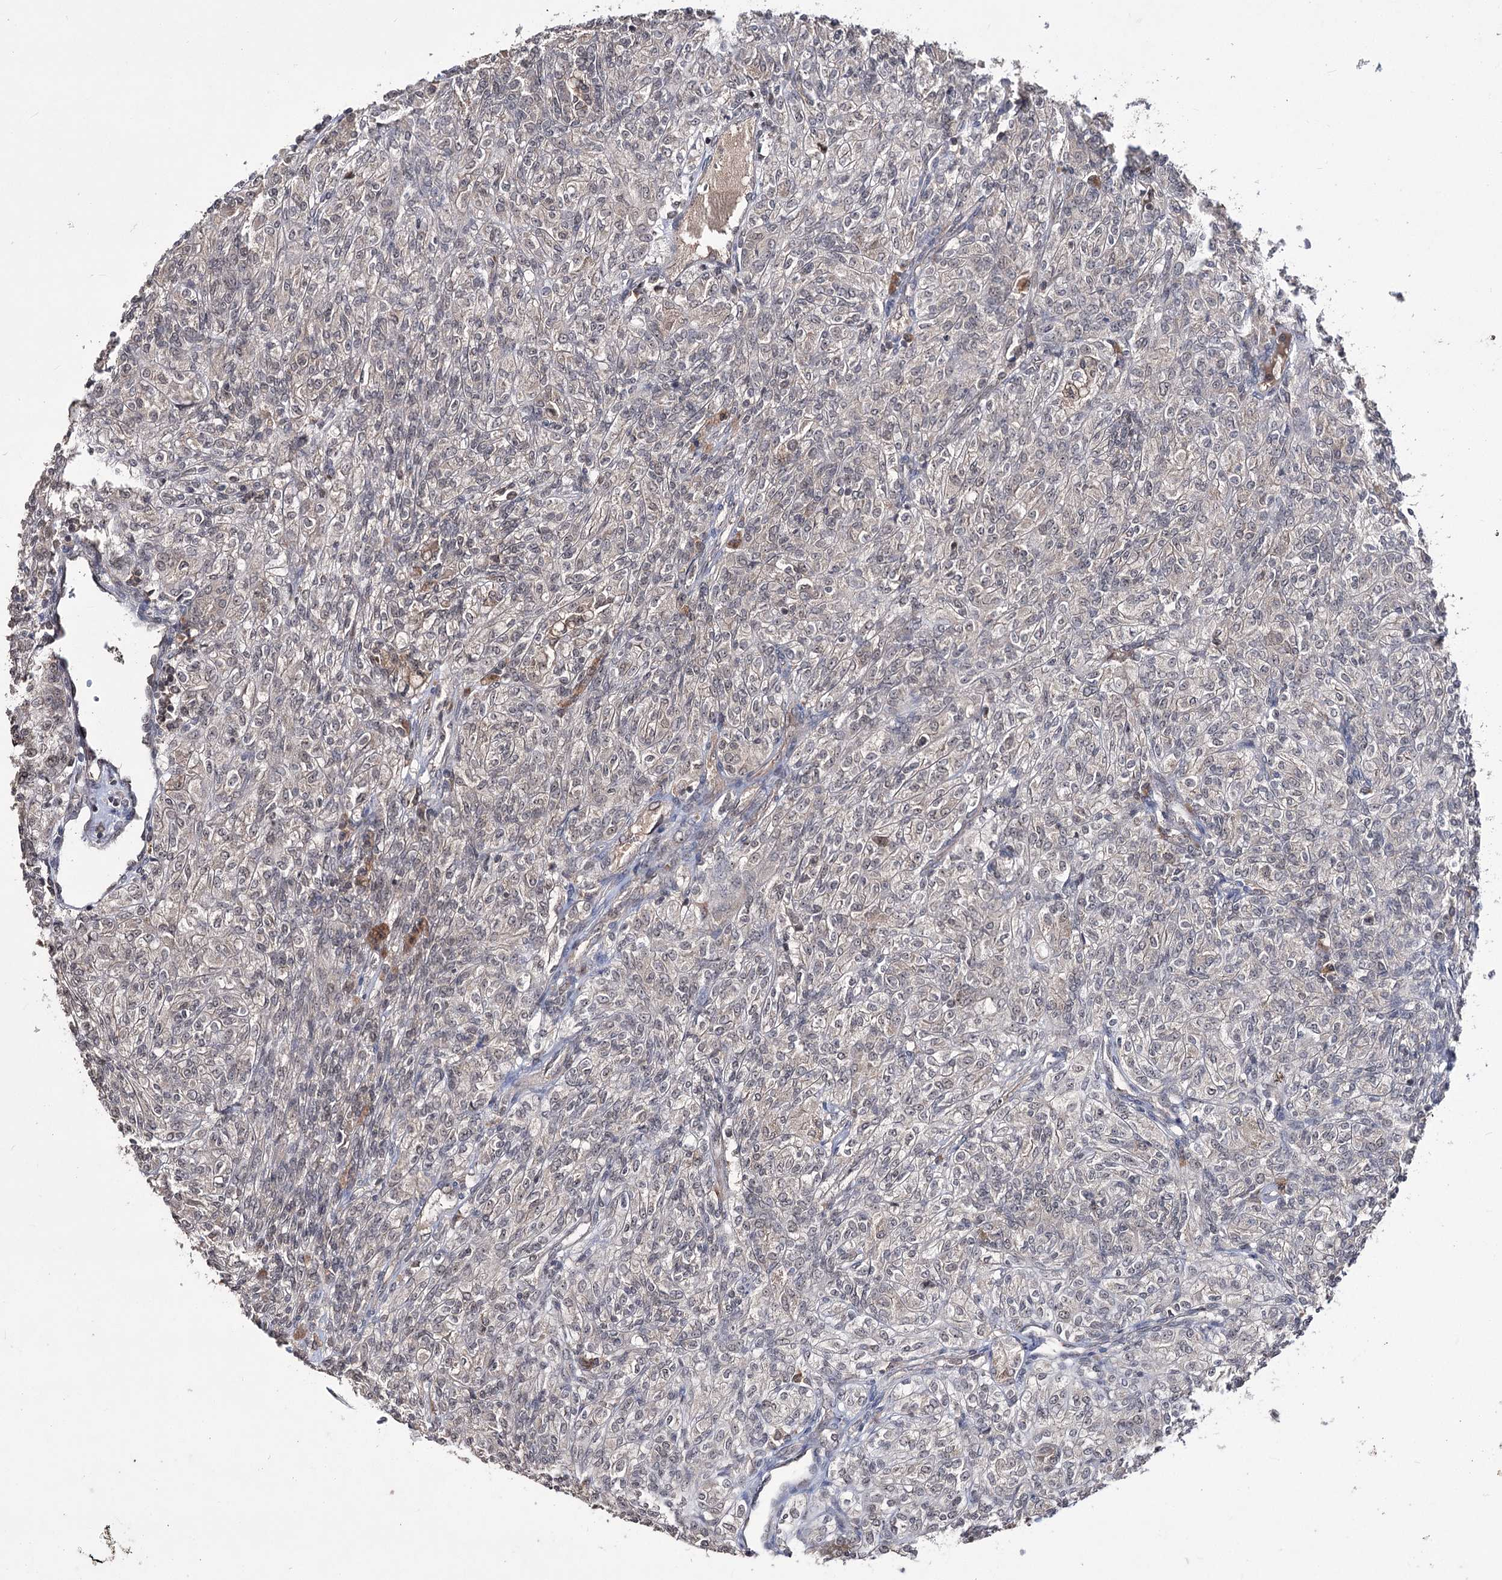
{"staining": {"intensity": "weak", "quantity": "25%-75%", "location": "nuclear"}, "tissue": "renal cancer", "cell_type": "Tumor cells", "image_type": "cancer", "snomed": [{"axis": "morphology", "description": "Adenocarcinoma, NOS"}, {"axis": "topography", "description": "Kidney"}], "caption": "Renal cancer (adenocarcinoma) was stained to show a protein in brown. There is low levels of weak nuclear positivity in approximately 25%-75% of tumor cells.", "gene": "VGLL4", "patient": {"sex": "male", "age": 77}}